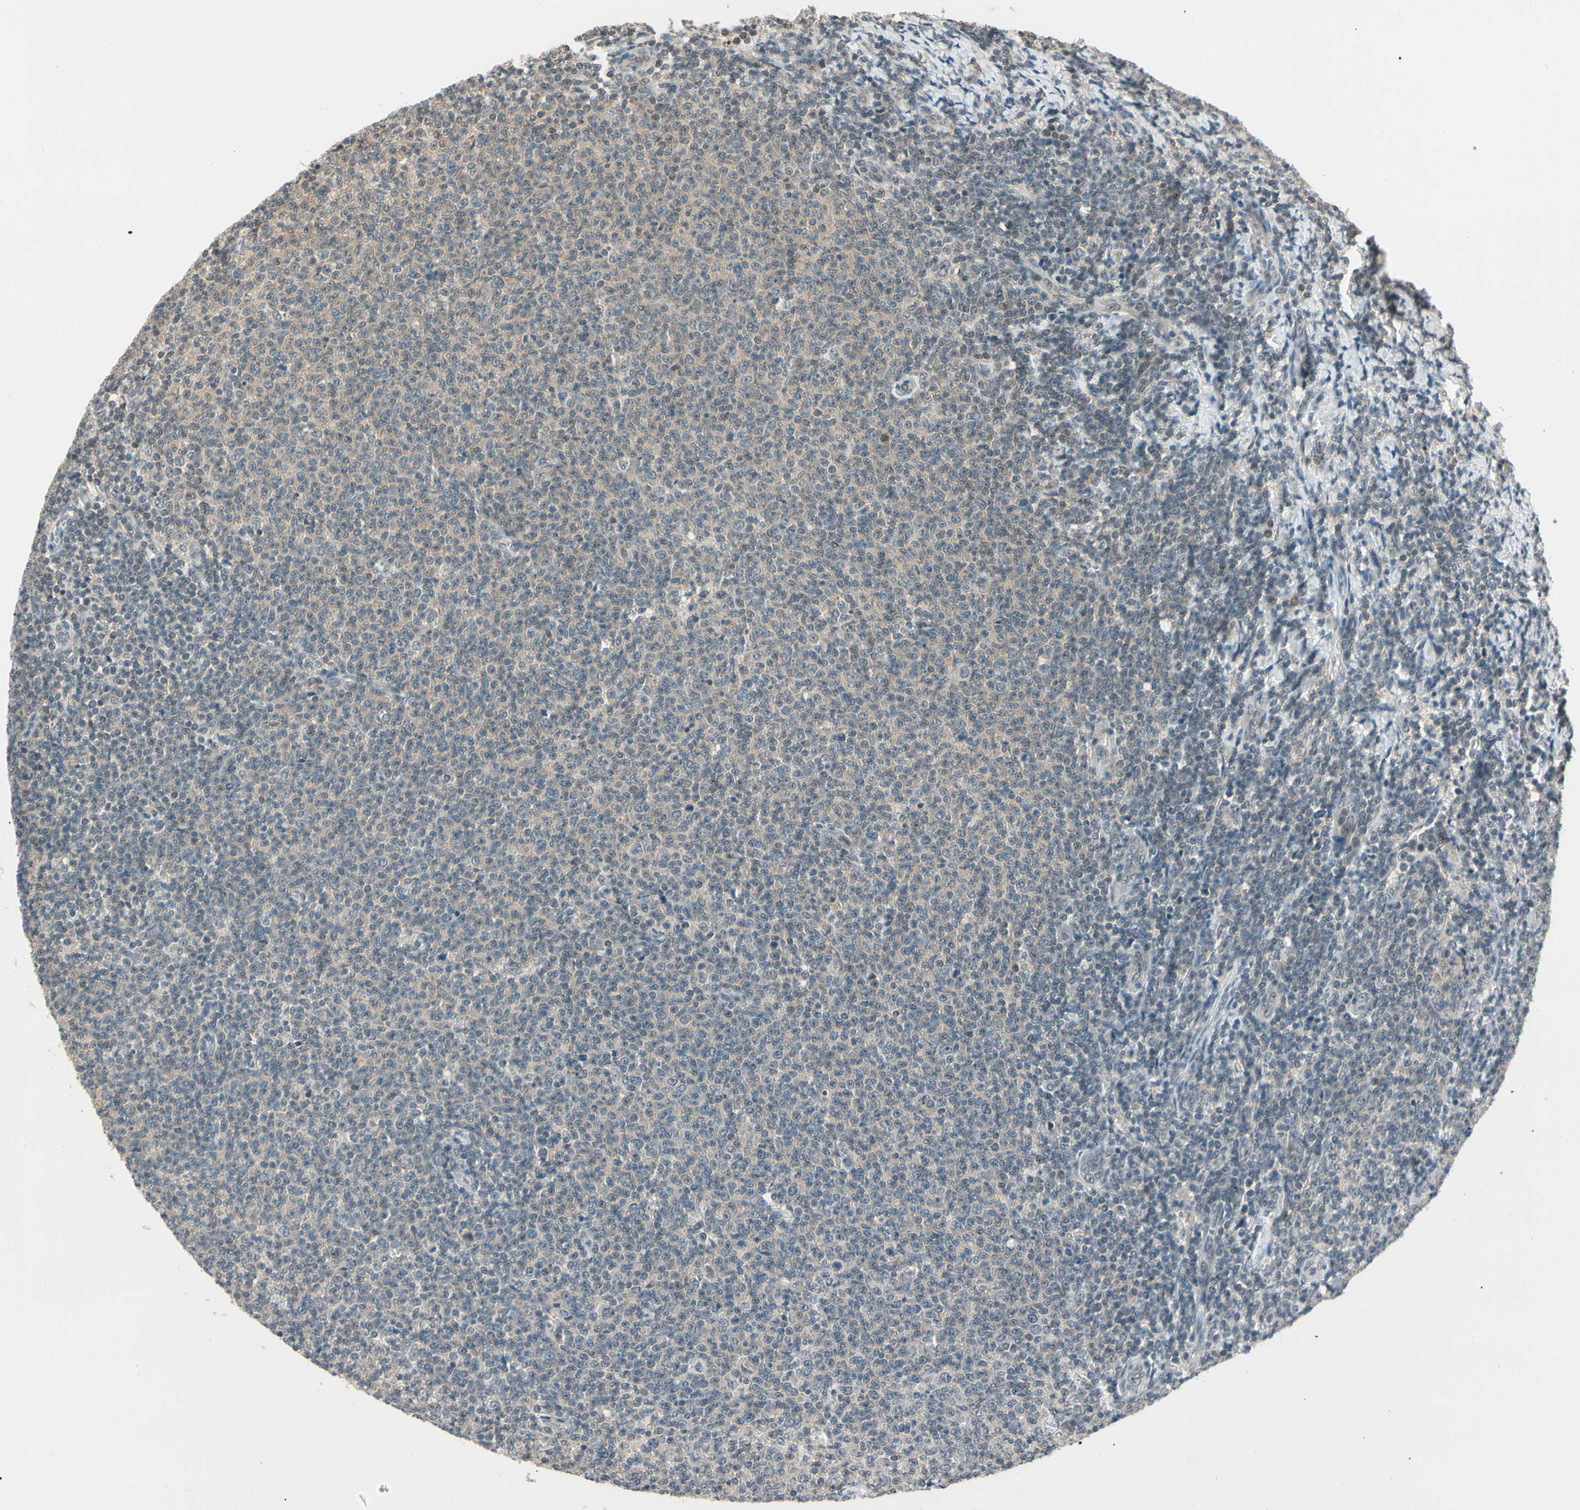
{"staining": {"intensity": "weak", "quantity": "25%-75%", "location": "cytoplasmic/membranous"}, "tissue": "lymphoma", "cell_type": "Tumor cells", "image_type": "cancer", "snomed": [{"axis": "morphology", "description": "Malignant lymphoma, non-Hodgkin's type, Low grade"}, {"axis": "topography", "description": "Lymph node"}], "caption": "Lymphoma stained with a protein marker demonstrates weak staining in tumor cells.", "gene": "ZSCAN12", "patient": {"sex": "male", "age": 66}}